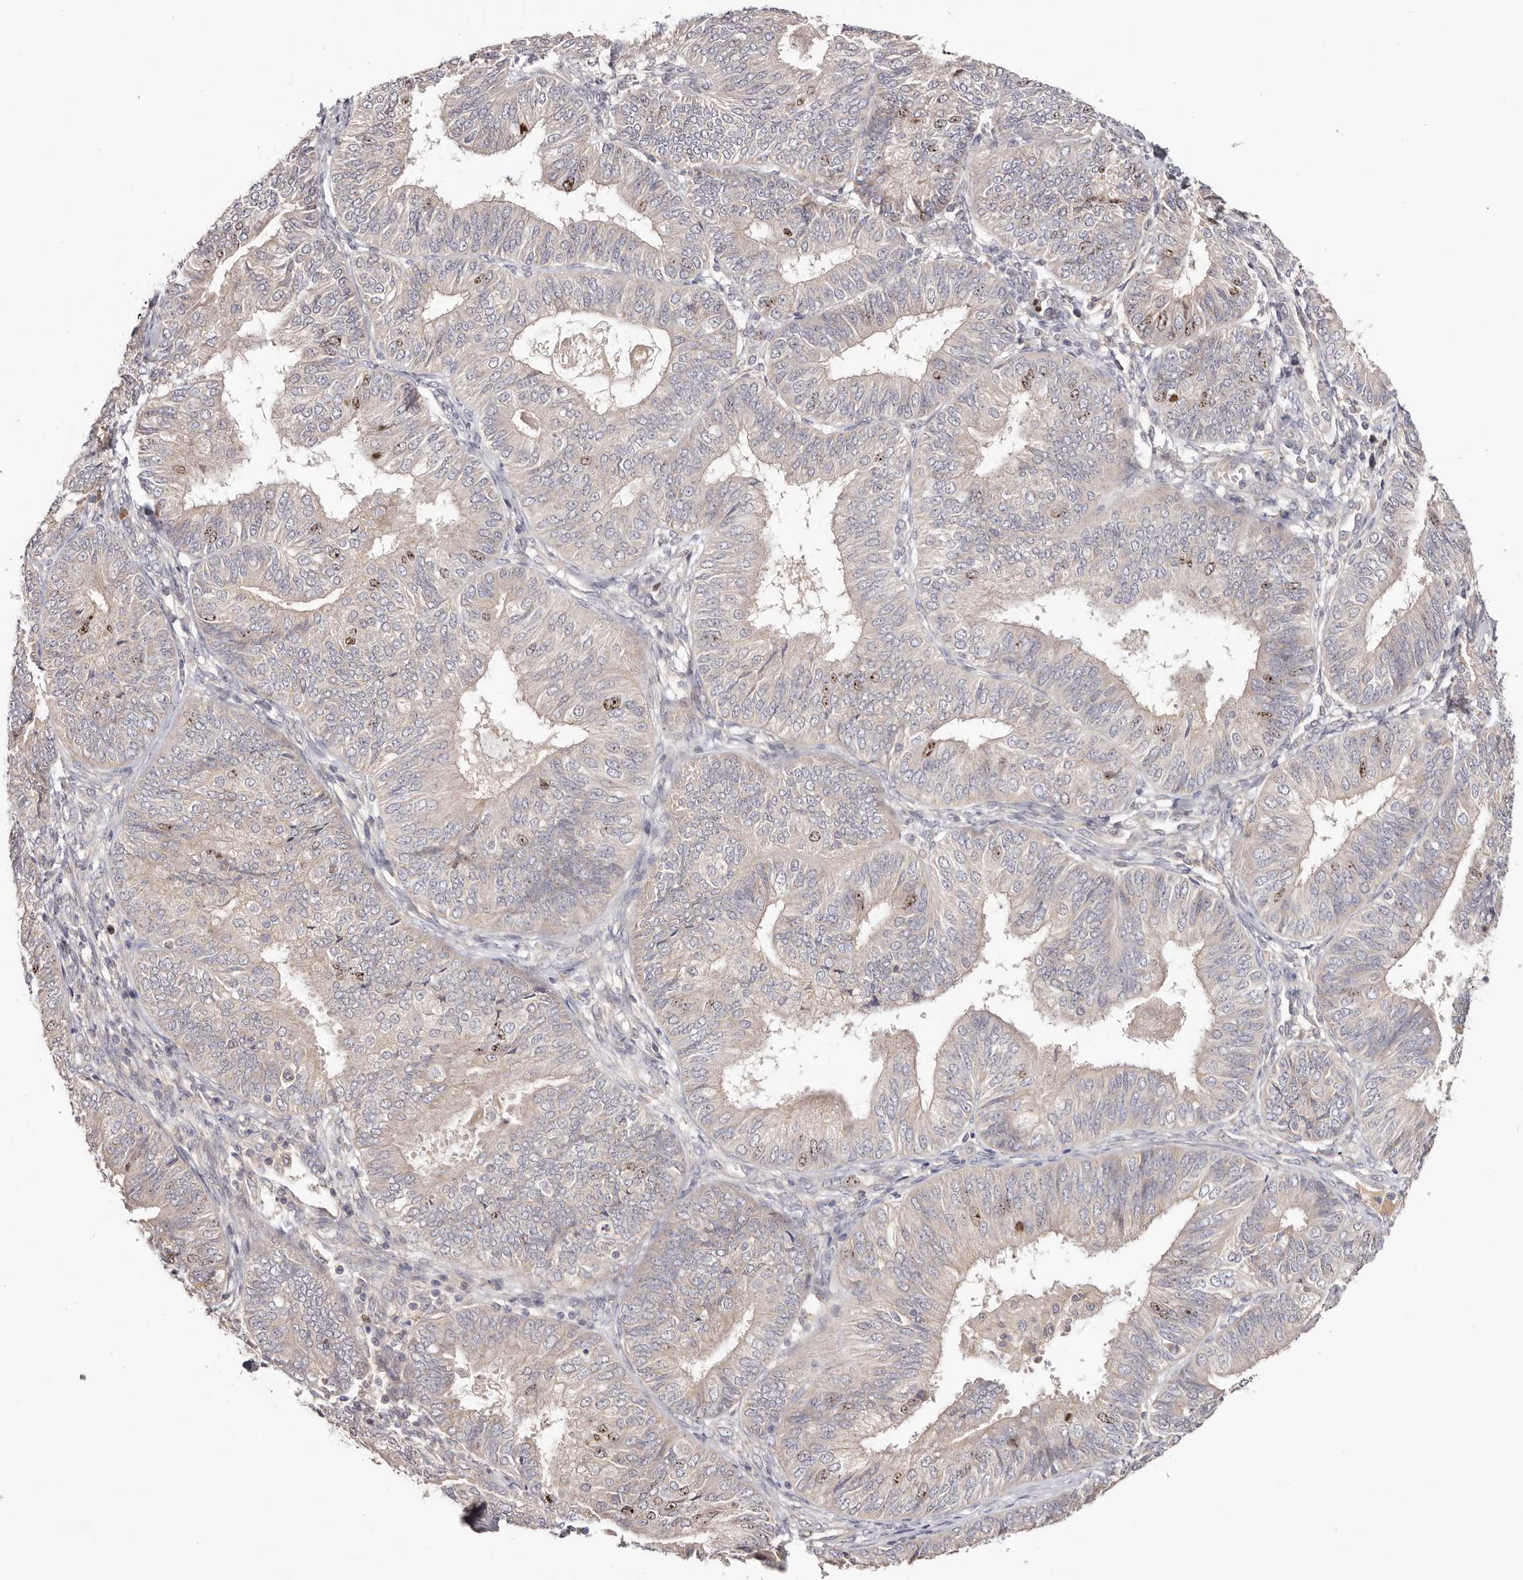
{"staining": {"intensity": "moderate", "quantity": "<25%", "location": "nuclear"}, "tissue": "endometrial cancer", "cell_type": "Tumor cells", "image_type": "cancer", "snomed": [{"axis": "morphology", "description": "Adenocarcinoma, NOS"}, {"axis": "topography", "description": "Endometrium"}], "caption": "A brown stain highlights moderate nuclear staining of a protein in endometrial adenocarcinoma tumor cells.", "gene": "CCDC190", "patient": {"sex": "female", "age": 58}}